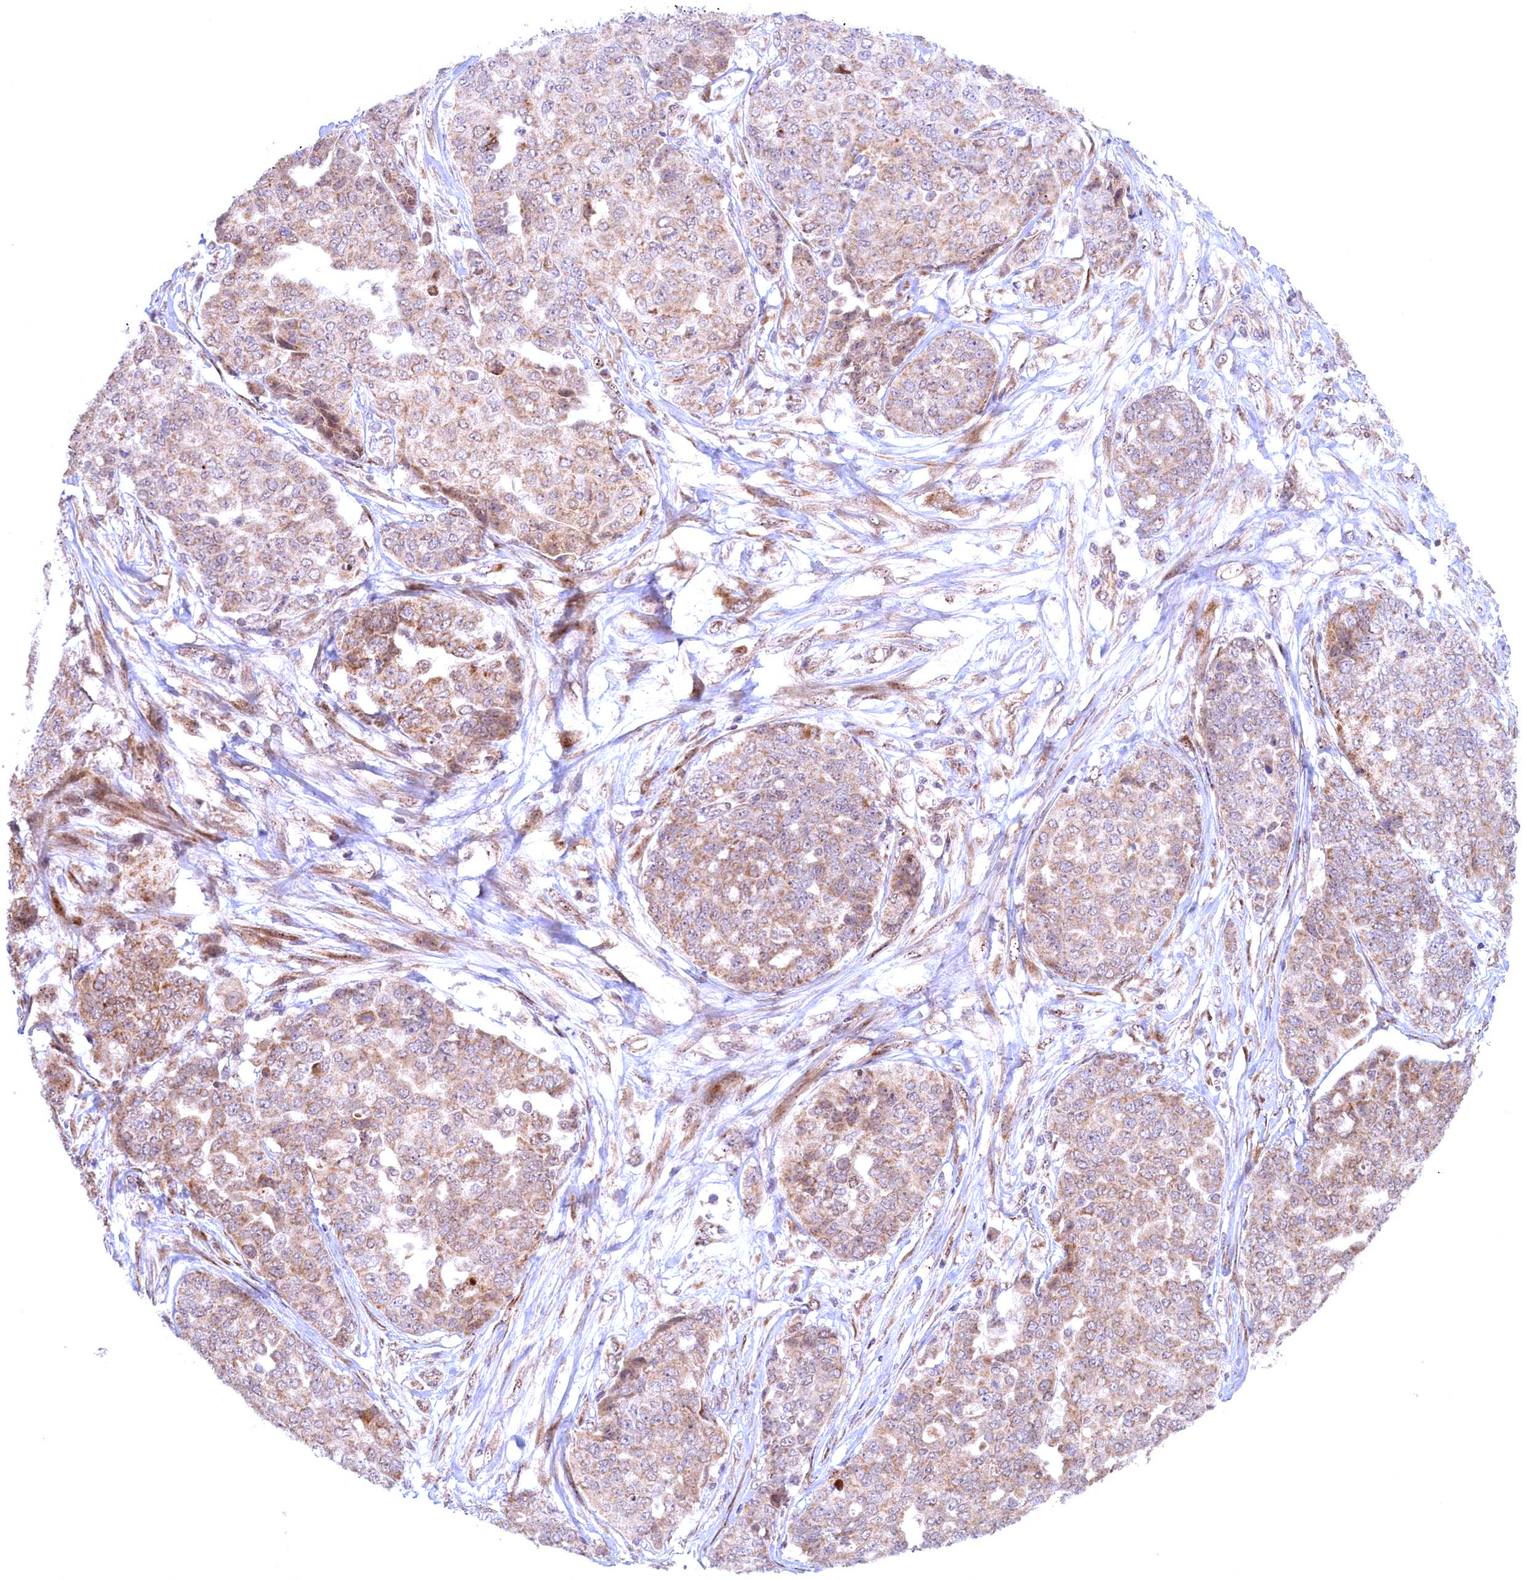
{"staining": {"intensity": "moderate", "quantity": ">75%", "location": "cytoplasmic/membranous"}, "tissue": "ovarian cancer", "cell_type": "Tumor cells", "image_type": "cancer", "snomed": [{"axis": "morphology", "description": "Cystadenocarcinoma, serous, NOS"}, {"axis": "topography", "description": "Soft tissue"}, {"axis": "topography", "description": "Ovary"}], "caption": "IHC (DAB (3,3'-diaminobenzidine)) staining of serous cystadenocarcinoma (ovarian) reveals moderate cytoplasmic/membranous protein positivity in approximately >75% of tumor cells.", "gene": "PLA2G10", "patient": {"sex": "female", "age": 57}}